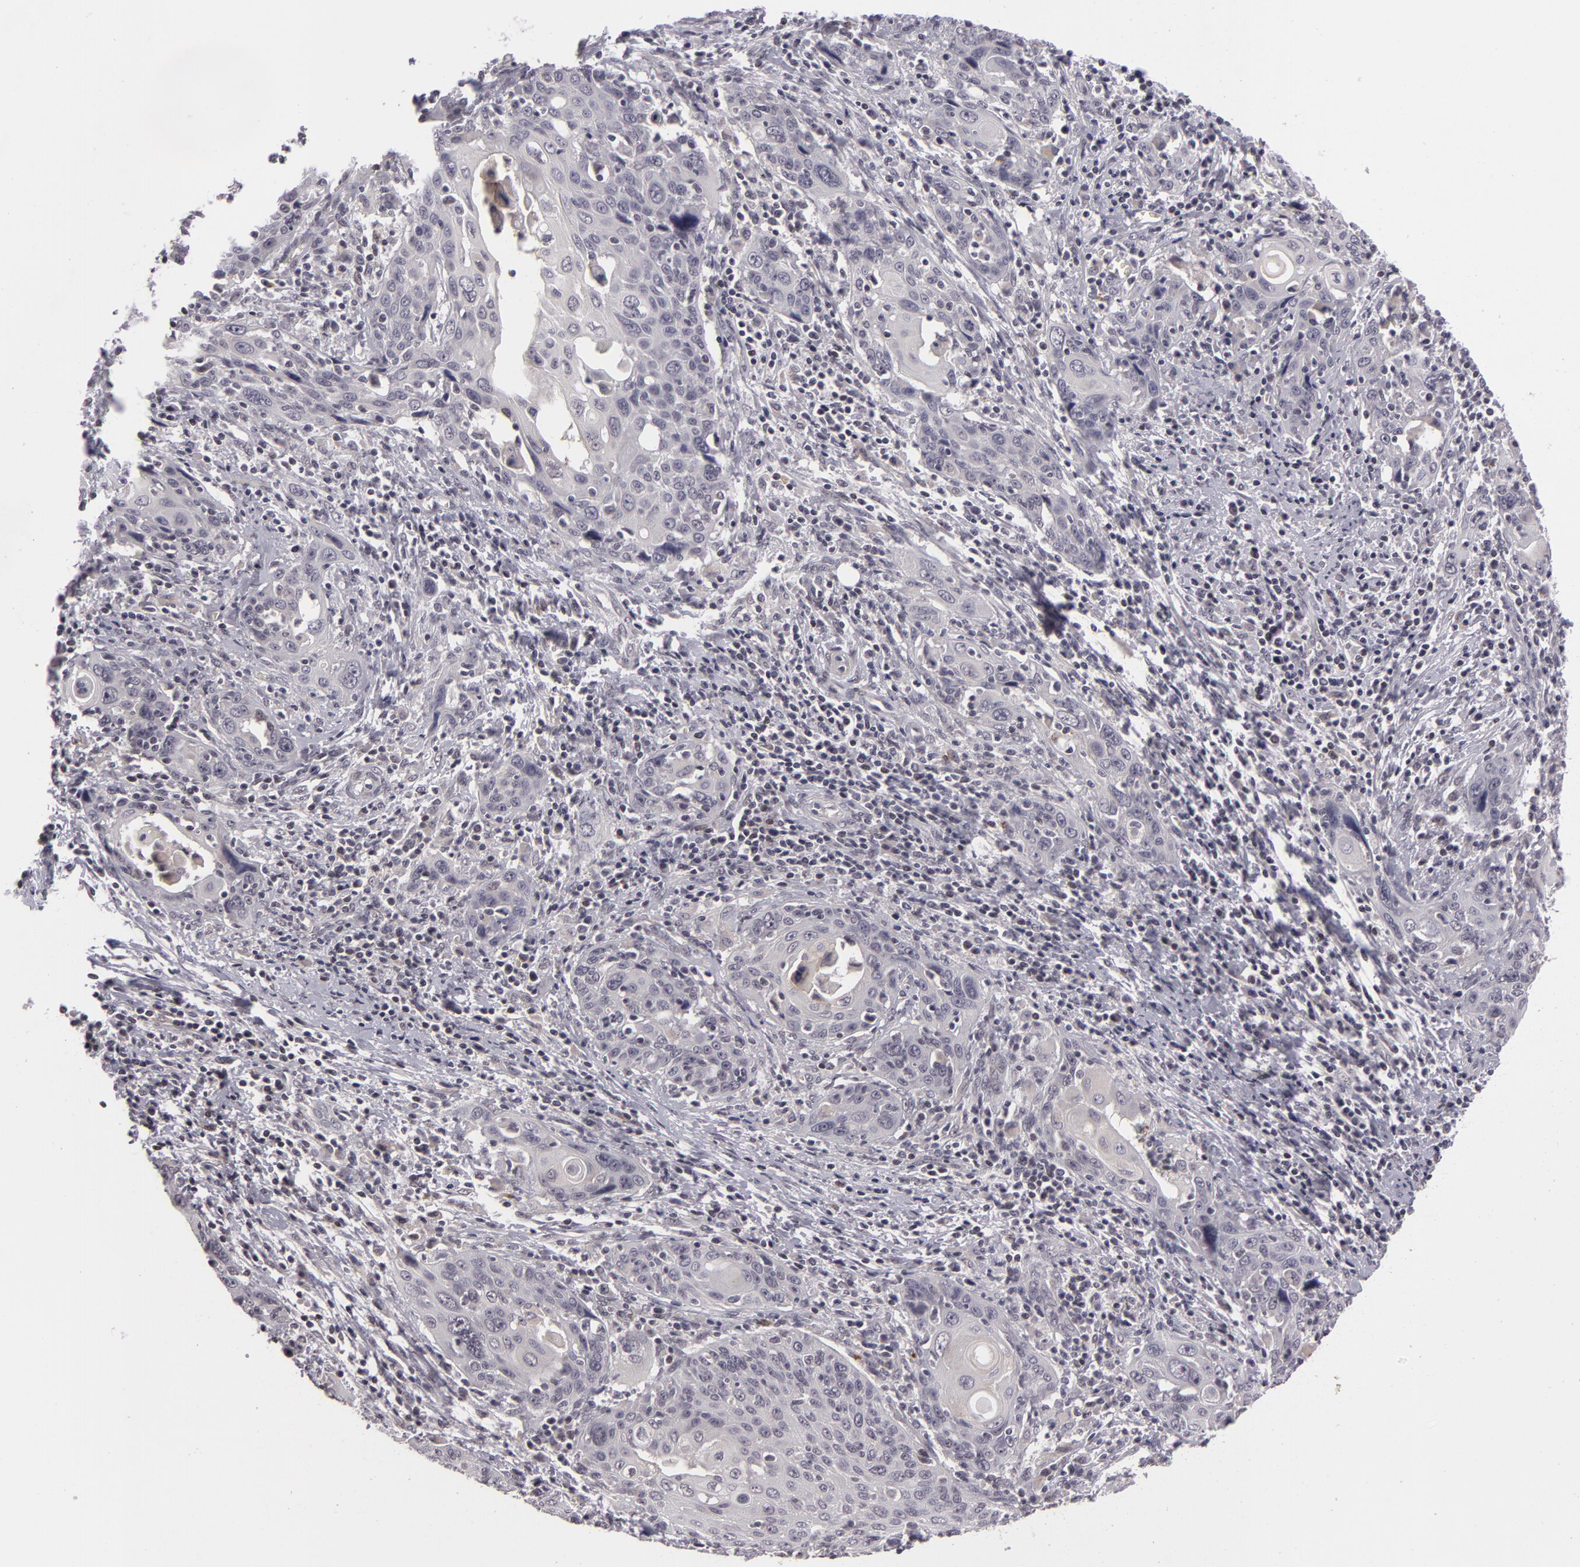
{"staining": {"intensity": "negative", "quantity": "none", "location": "none"}, "tissue": "cervical cancer", "cell_type": "Tumor cells", "image_type": "cancer", "snomed": [{"axis": "morphology", "description": "Squamous cell carcinoma, NOS"}, {"axis": "topography", "description": "Cervix"}], "caption": "DAB (3,3'-diaminobenzidine) immunohistochemical staining of cervical cancer reveals no significant positivity in tumor cells.", "gene": "RRP7A", "patient": {"sex": "female", "age": 54}}